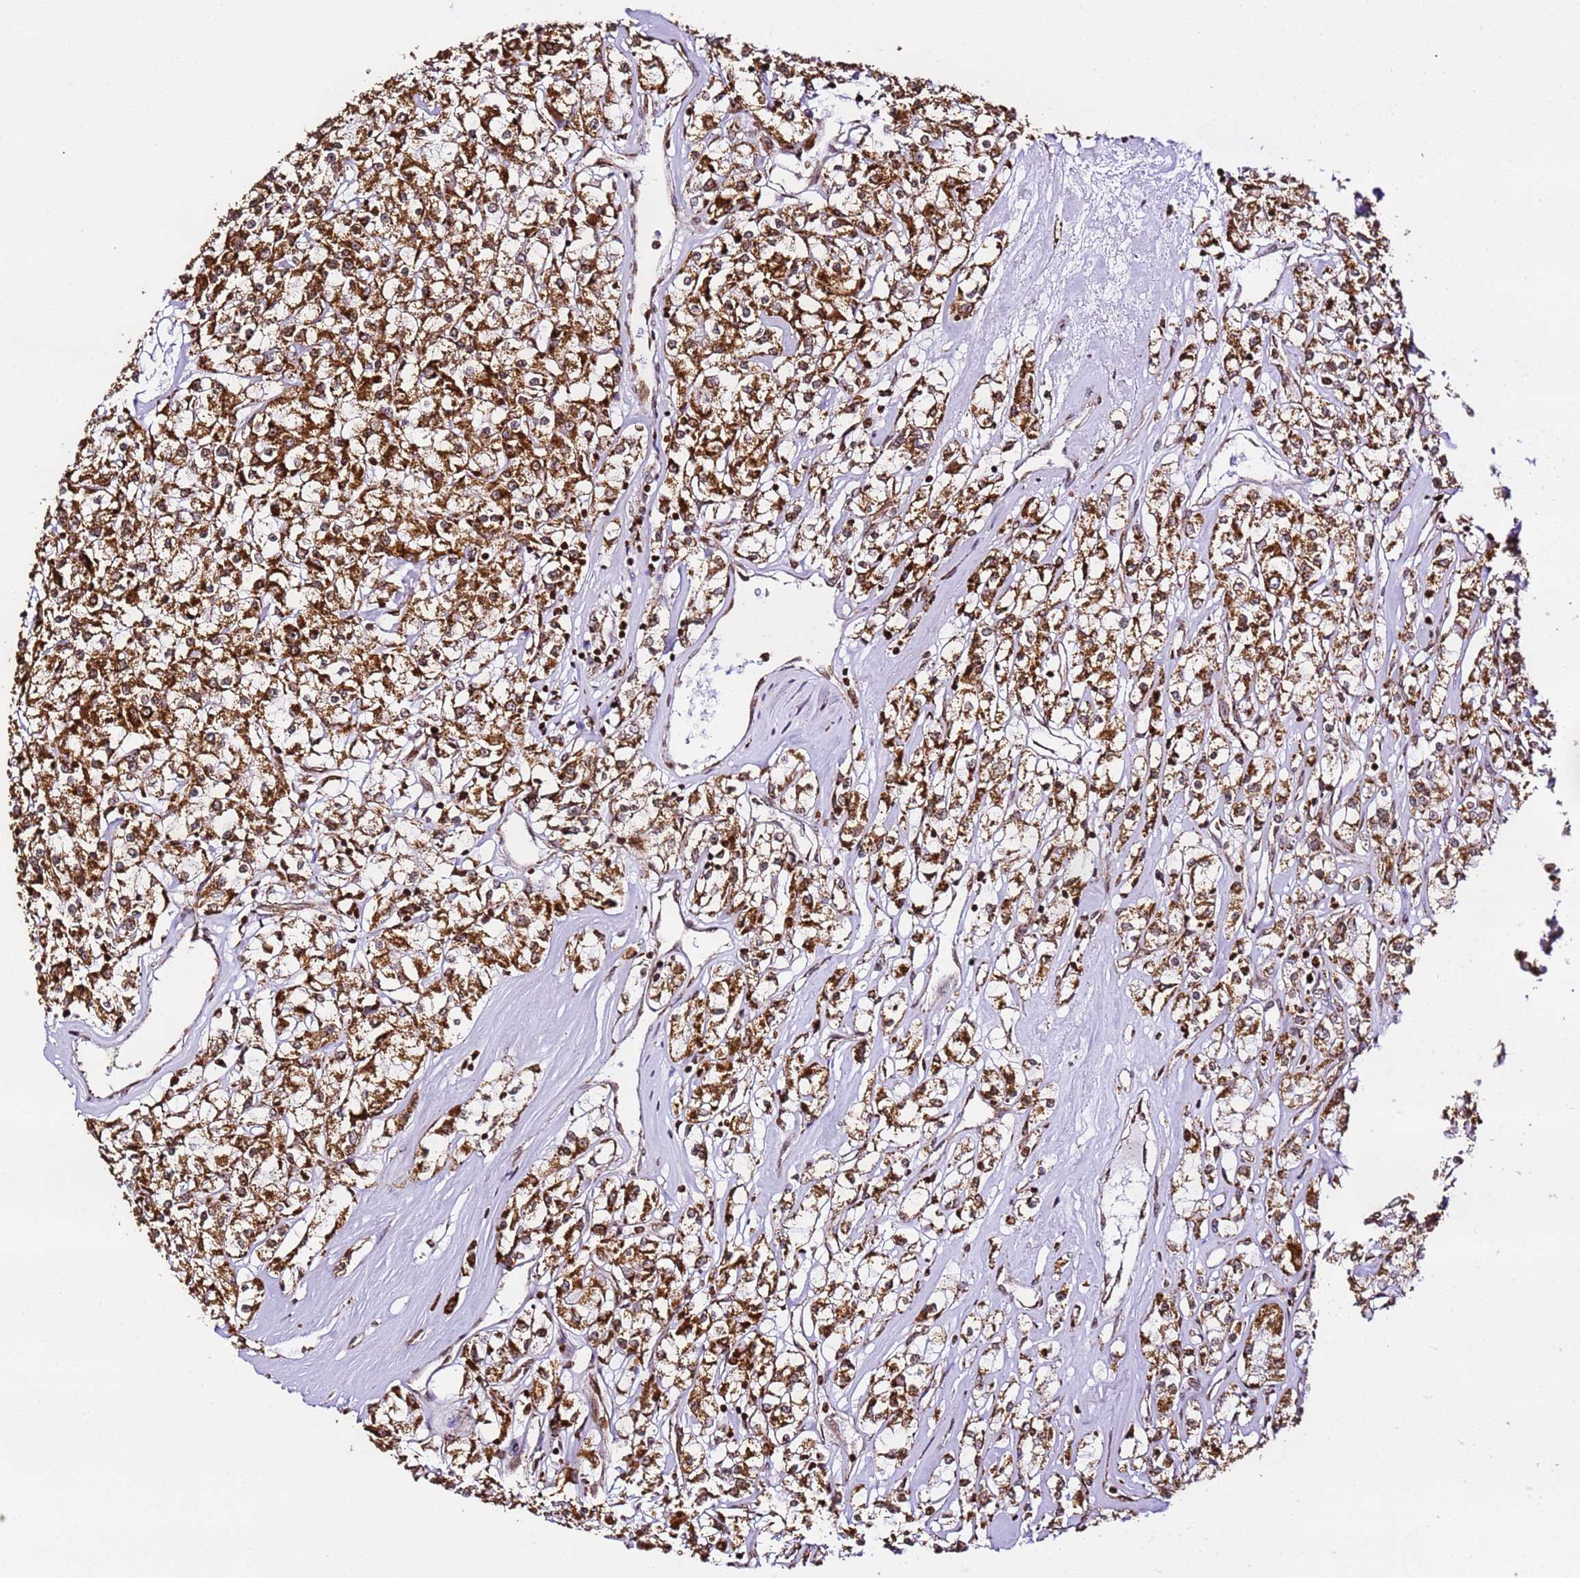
{"staining": {"intensity": "strong", "quantity": ">75%", "location": "cytoplasmic/membranous"}, "tissue": "renal cancer", "cell_type": "Tumor cells", "image_type": "cancer", "snomed": [{"axis": "morphology", "description": "Adenocarcinoma, NOS"}, {"axis": "topography", "description": "Kidney"}], "caption": "Tumor cells exhibit high levels of strong cytoplasmic/membranous staining in approximately >75% of cells in renal adenocarcinoma.", "gene": "HSPE1", "patient": {"sex": "female", "age": 59}}